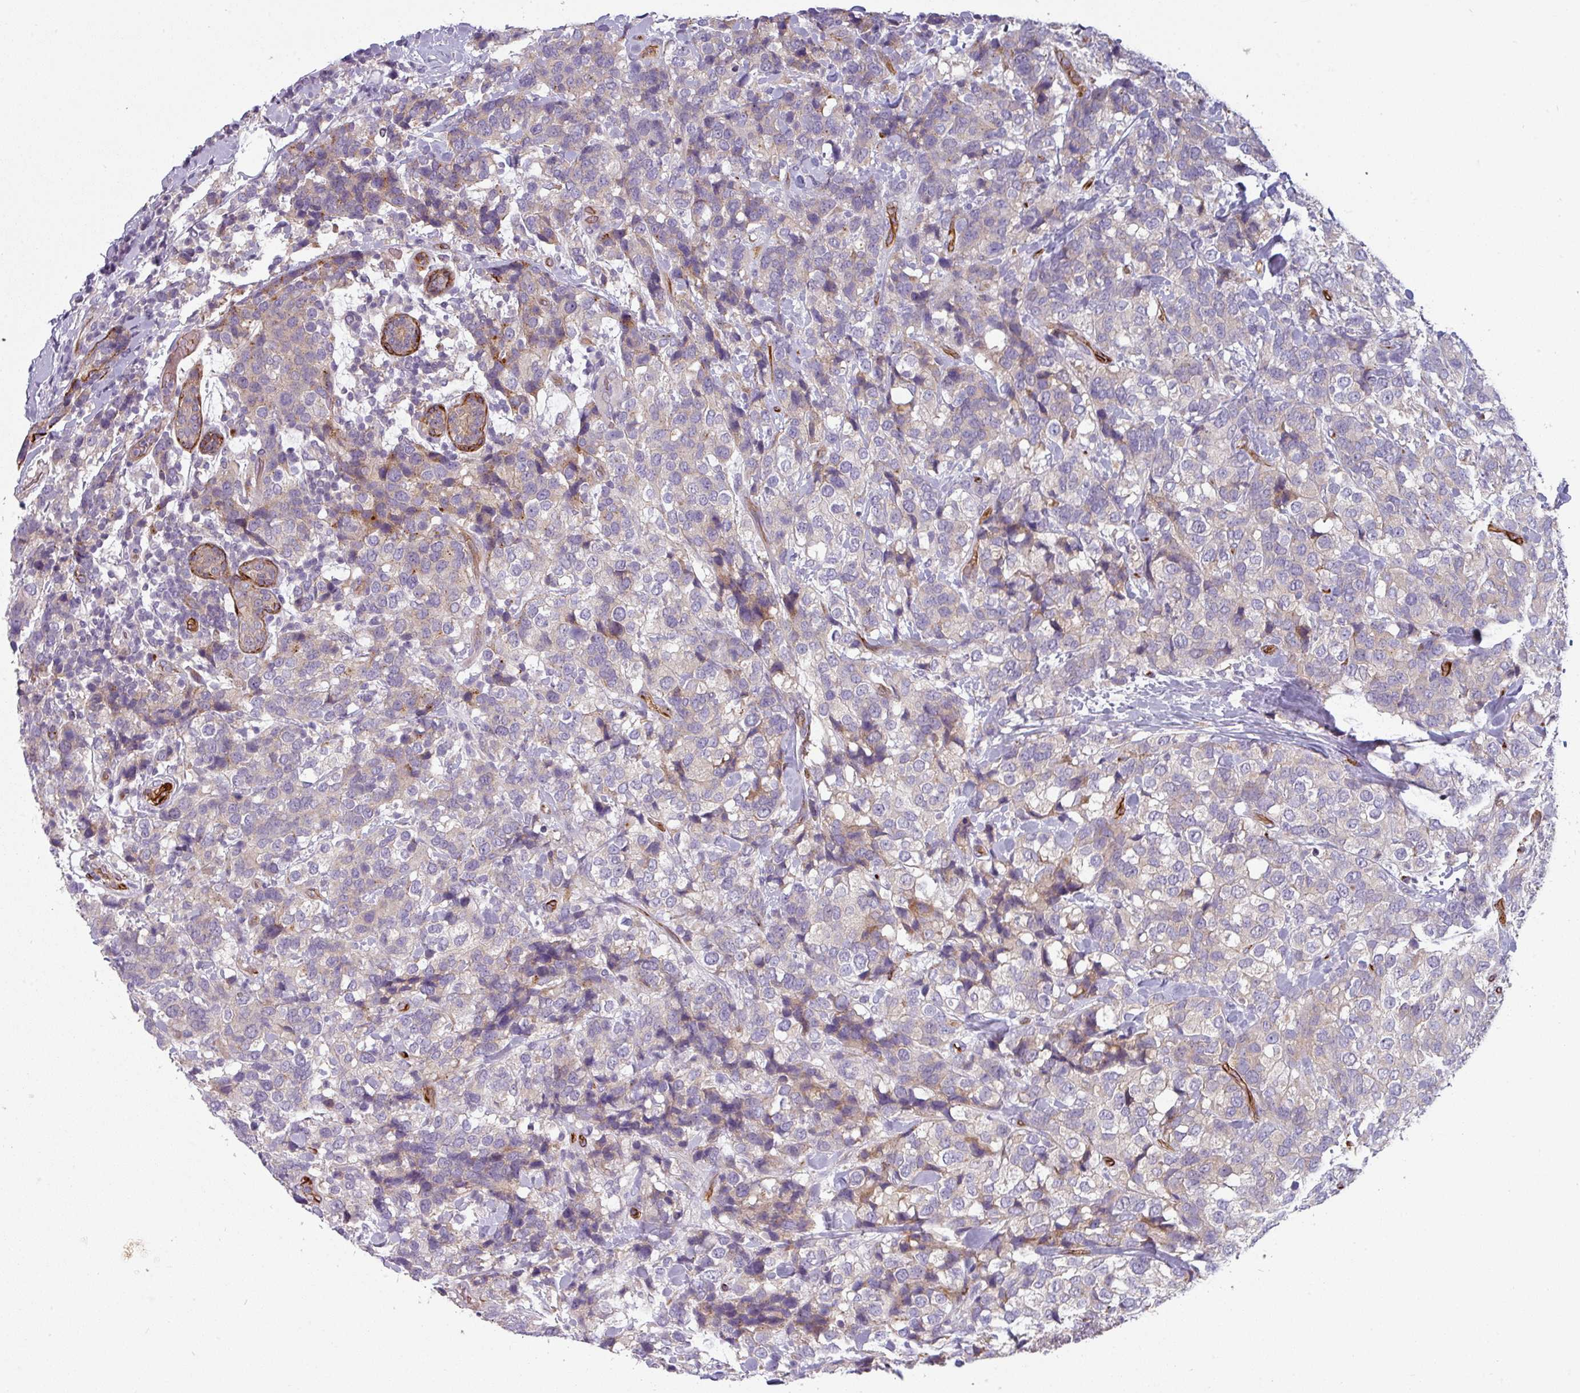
{"staining": {"intensity": "negative", "quantity": "none", "location": "none"}, "tissue": "breast cancer", "cell_type": "Tumor cells", "image_type": "cancer", "snomed": [{"axis": "morphology", "description": "Lobular carcinoma"}, {"axis": "topography", "description": "Breast"}], "caption": "Breast lobular carcinoma was stained to show a protein in brown. There is no significant staining in tumor cells.", "gene": "PRODH2", "patient": {"sex": "female", "age": 59}}